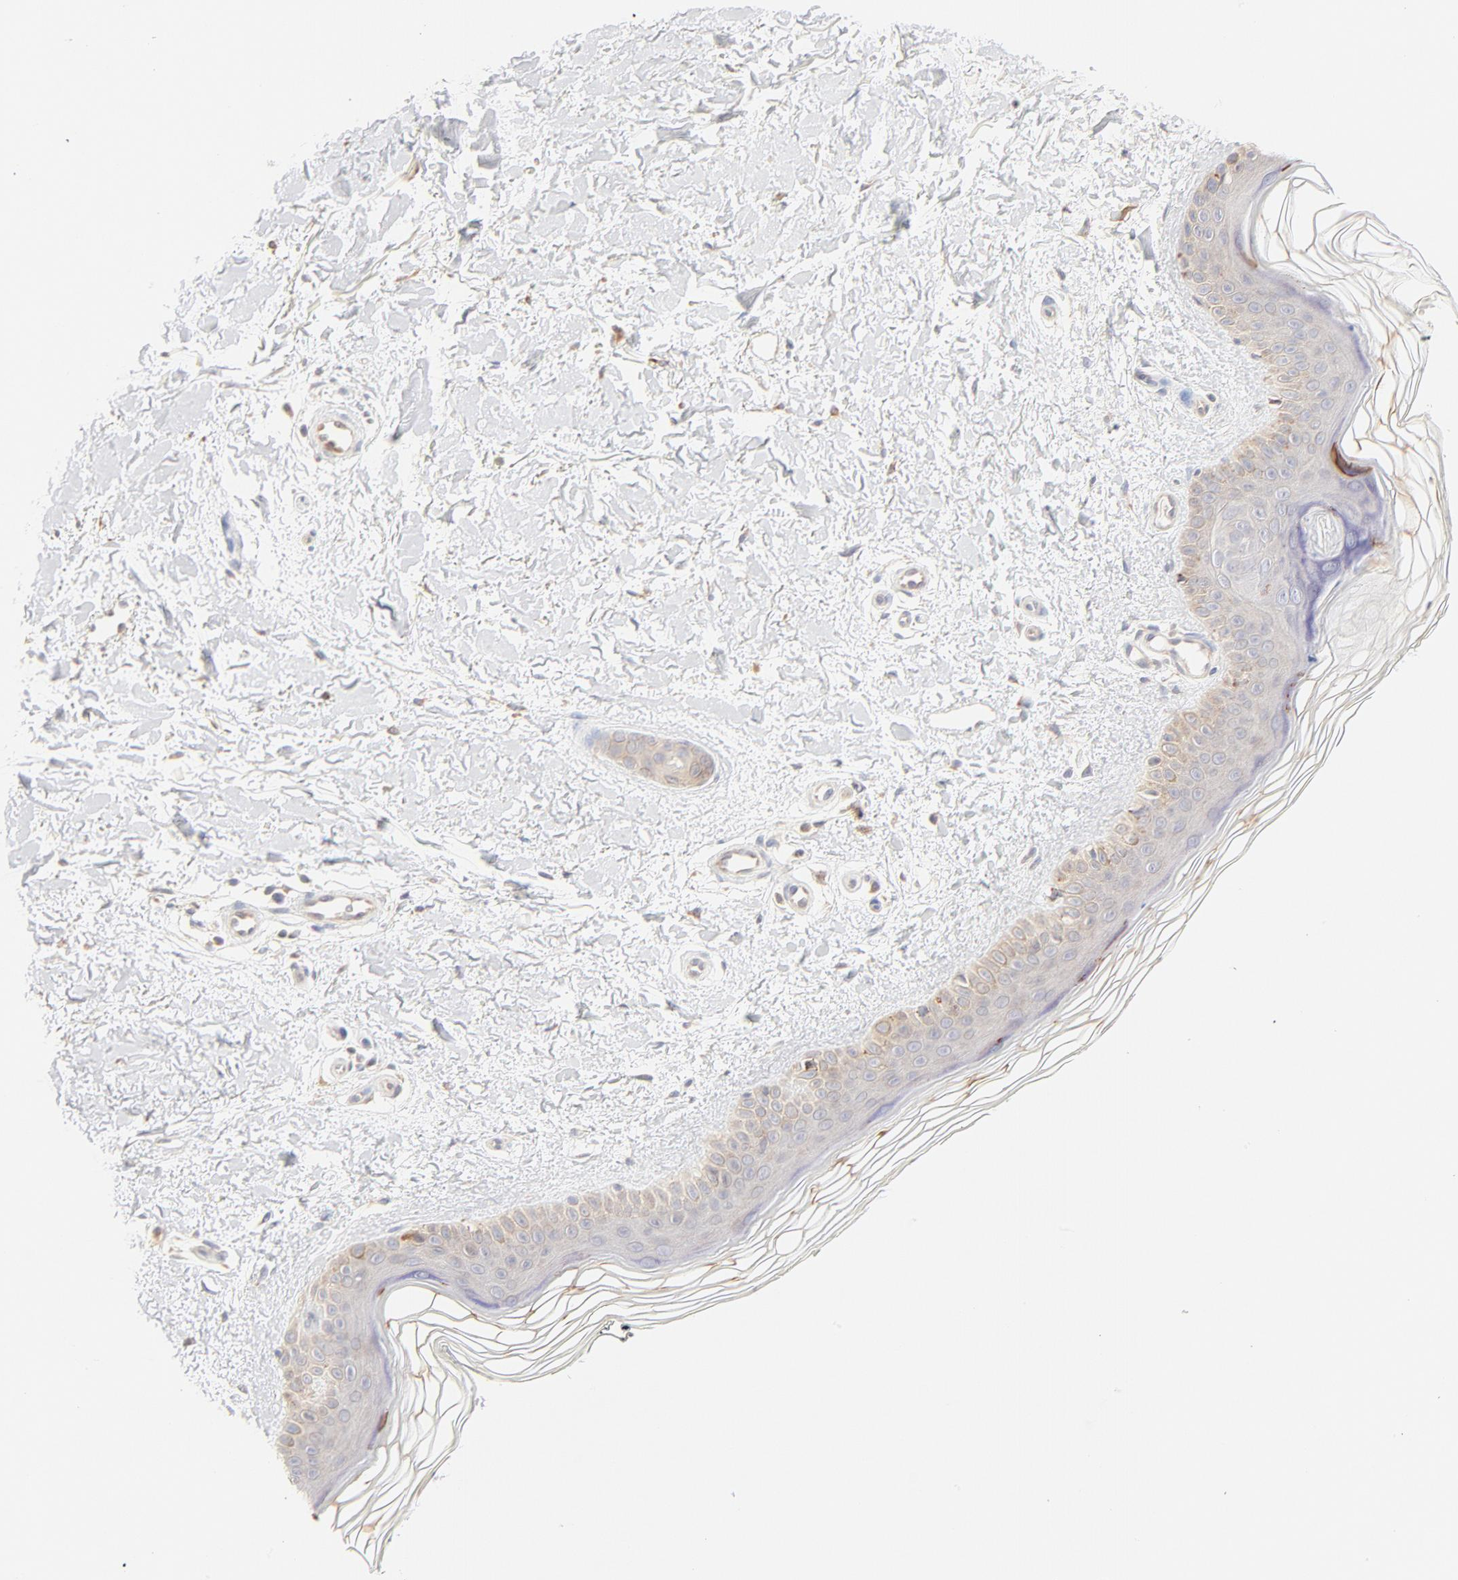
{"staining": {"intensity": "weak", "quantity": "25%-75%", "location": "cytoplasmic/membranous"}, "tissue": "skin", "cell_type": "Fibroblasts", "image_type": "normal", "snomed": [{"axis": "morphology", "description": "Normal tissue, NOS"}, {"axis": "topography", "description": "Skin"}], "caption": "Protein staining exhibits weak cytoplasmic/membranous staining in about 25%-75% of fibroblasts in normal skin.", "gene": "PARP12", "patient": {"sex": "female", "age": 19}}